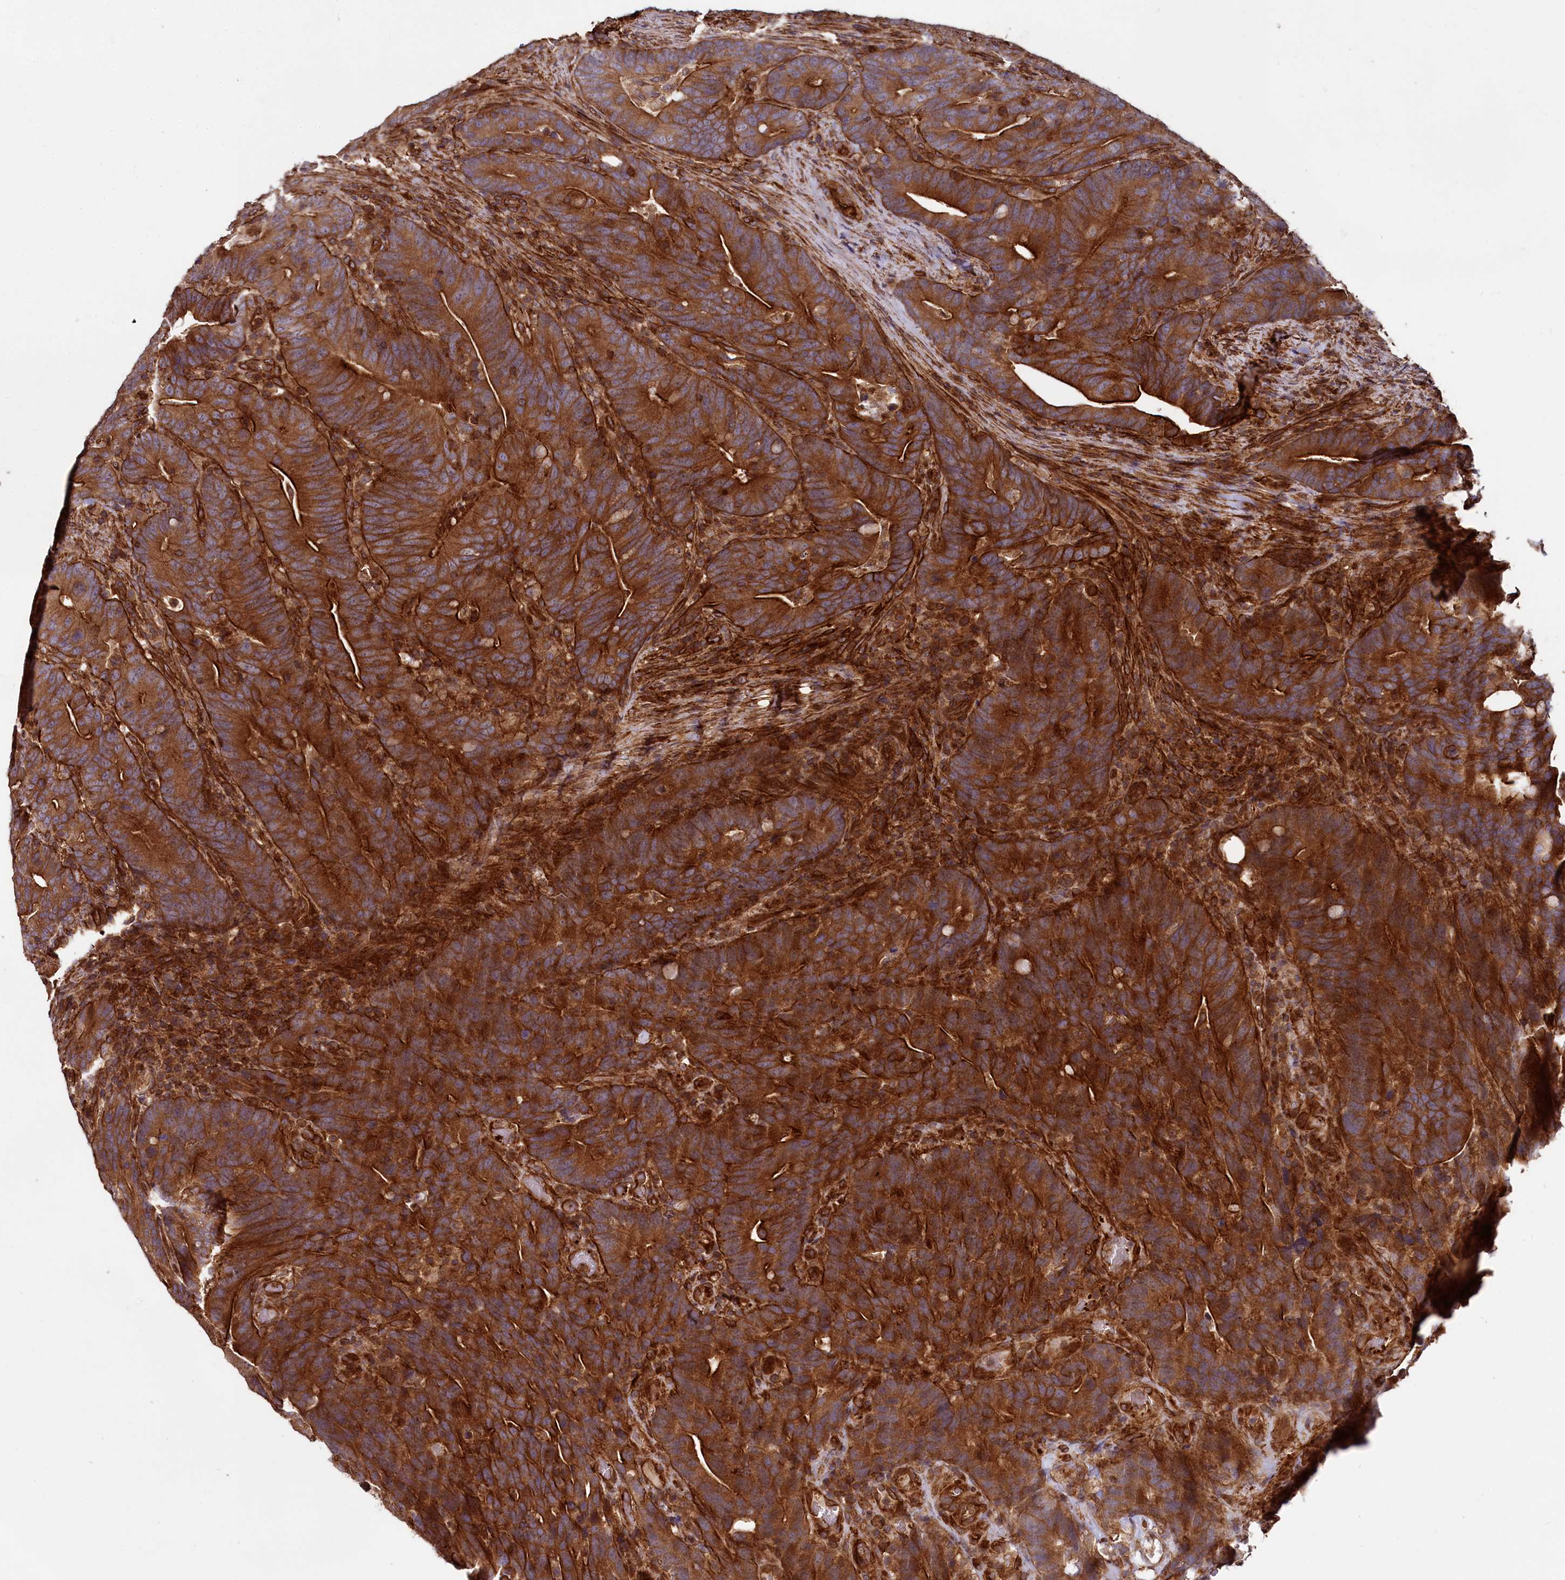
{"staining": {"intensity": "strong", "quantity": ">75%", "location": "cytoplasmic/membranous"}, "tissue": "colorectal cancer", "cell_type": "Tumor cells", "image_type": "cancer", "snomed": [{"axis": "morphology", "description": "Adenocarcinoma, NOS"}, {"axis": "topography", "description": "Colon"}], "caption": "A micrograph of human colorectal cancer (adenocarcinoma) stained for a protein displays strong cytoplasmic/membranous brown staining in tumor cells.", "gene": "SVIP", "patient": {"sex": "female", "age": 66}}